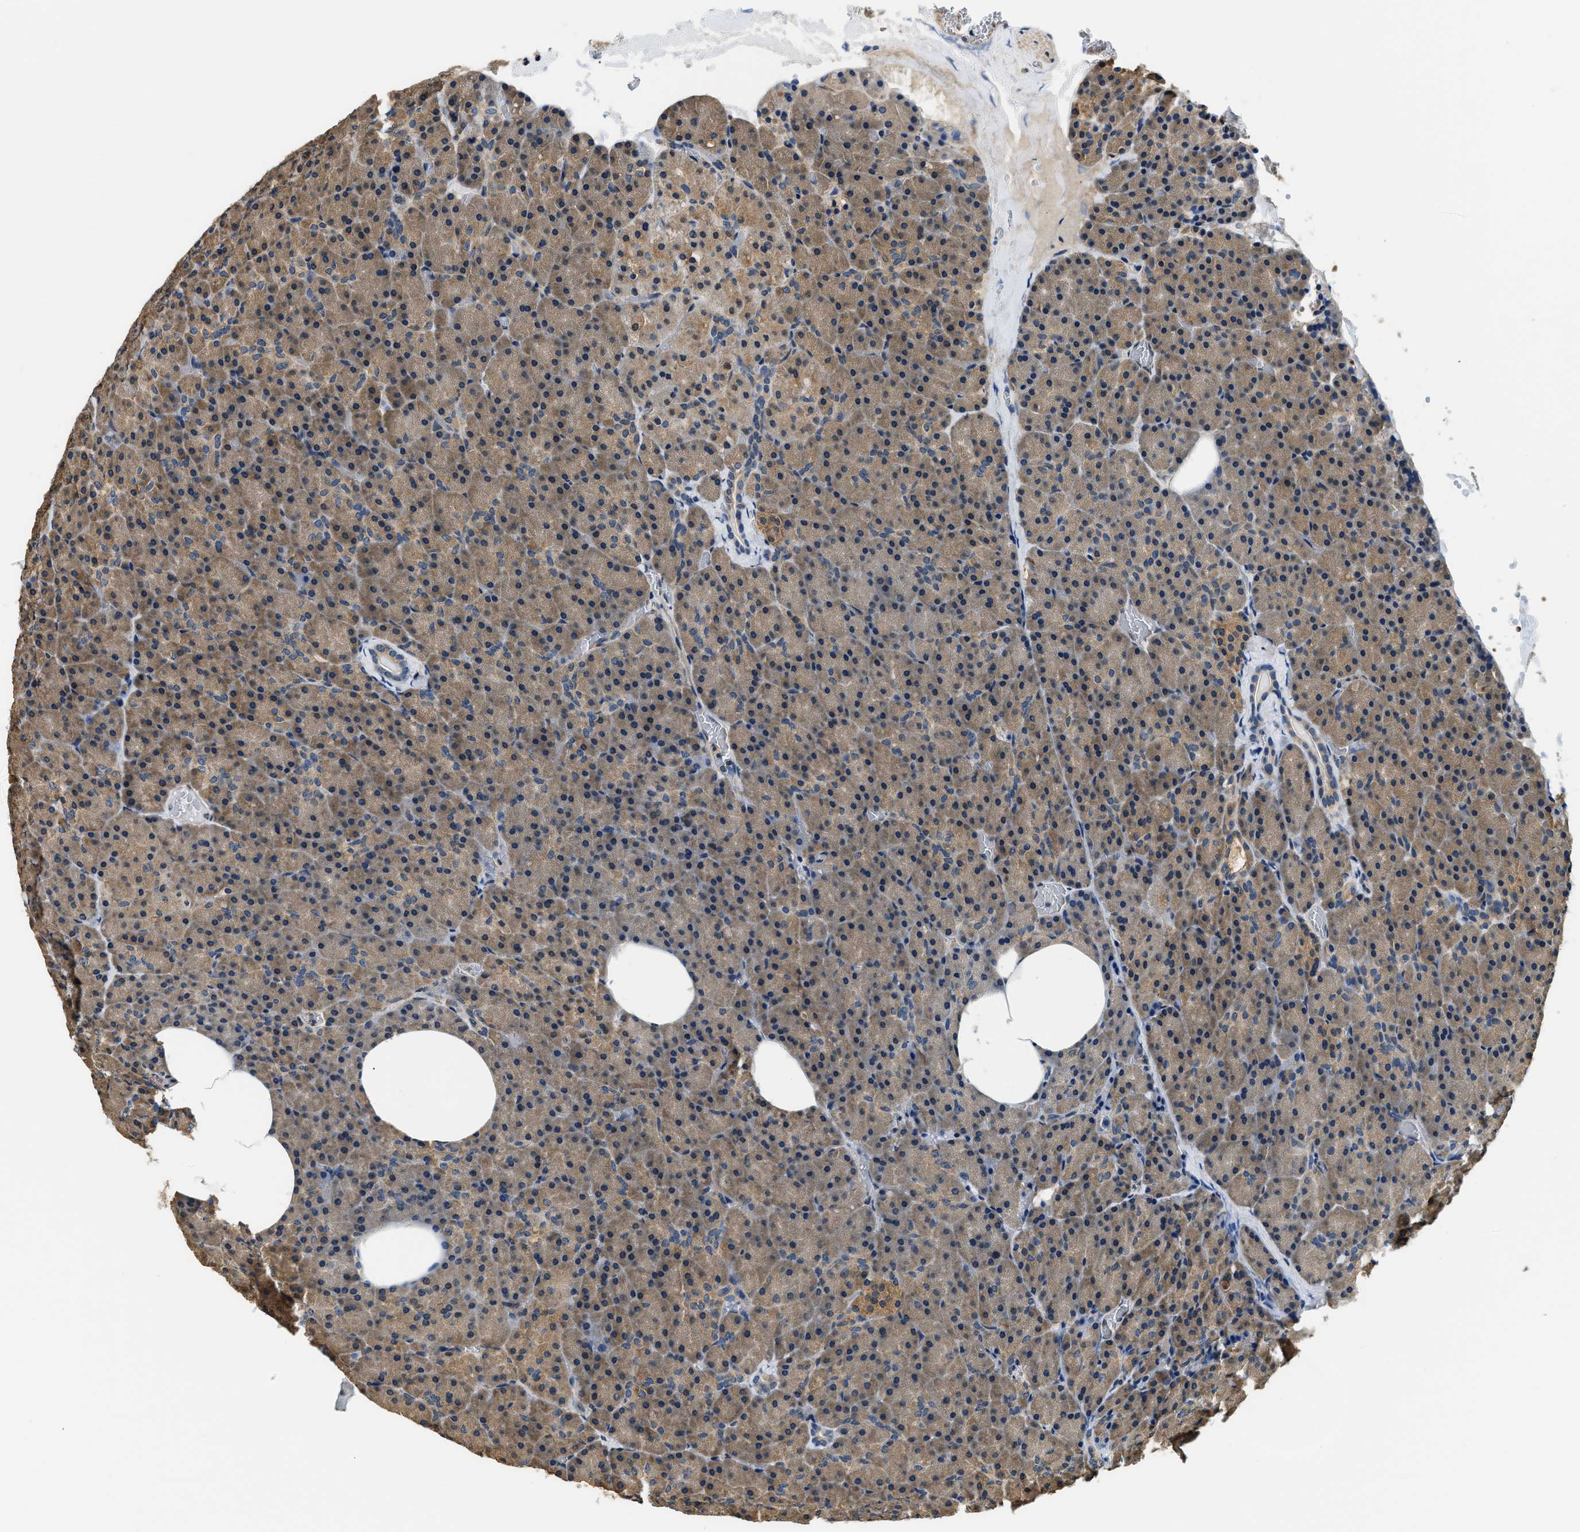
{"staining": {"intensity": "moderate", "quantity": ">75%", "location": "cytoplasmic/membranous"}, "tissue": "pancreas", "cell_type": "Exocrine glandular cells", "image_type": "normal", "snomed": [{"axis": "morphology", "description": "Normal tissue, NOS"}, {"axis": "morphology", "description": "Carcinoid, malignant, NOS"}, {"axis": "topography", "description": "Pancreas"}], "caption": "A brown stain shows moderate cytoplasmic/membranous positivity of a protein in exocrine glandular cells of normal pancreas. The protein is shown in brown color, while the nuclei are stained blue.", "gene": "BCL7C", "patient": {"sex": "female", "age": 35}}